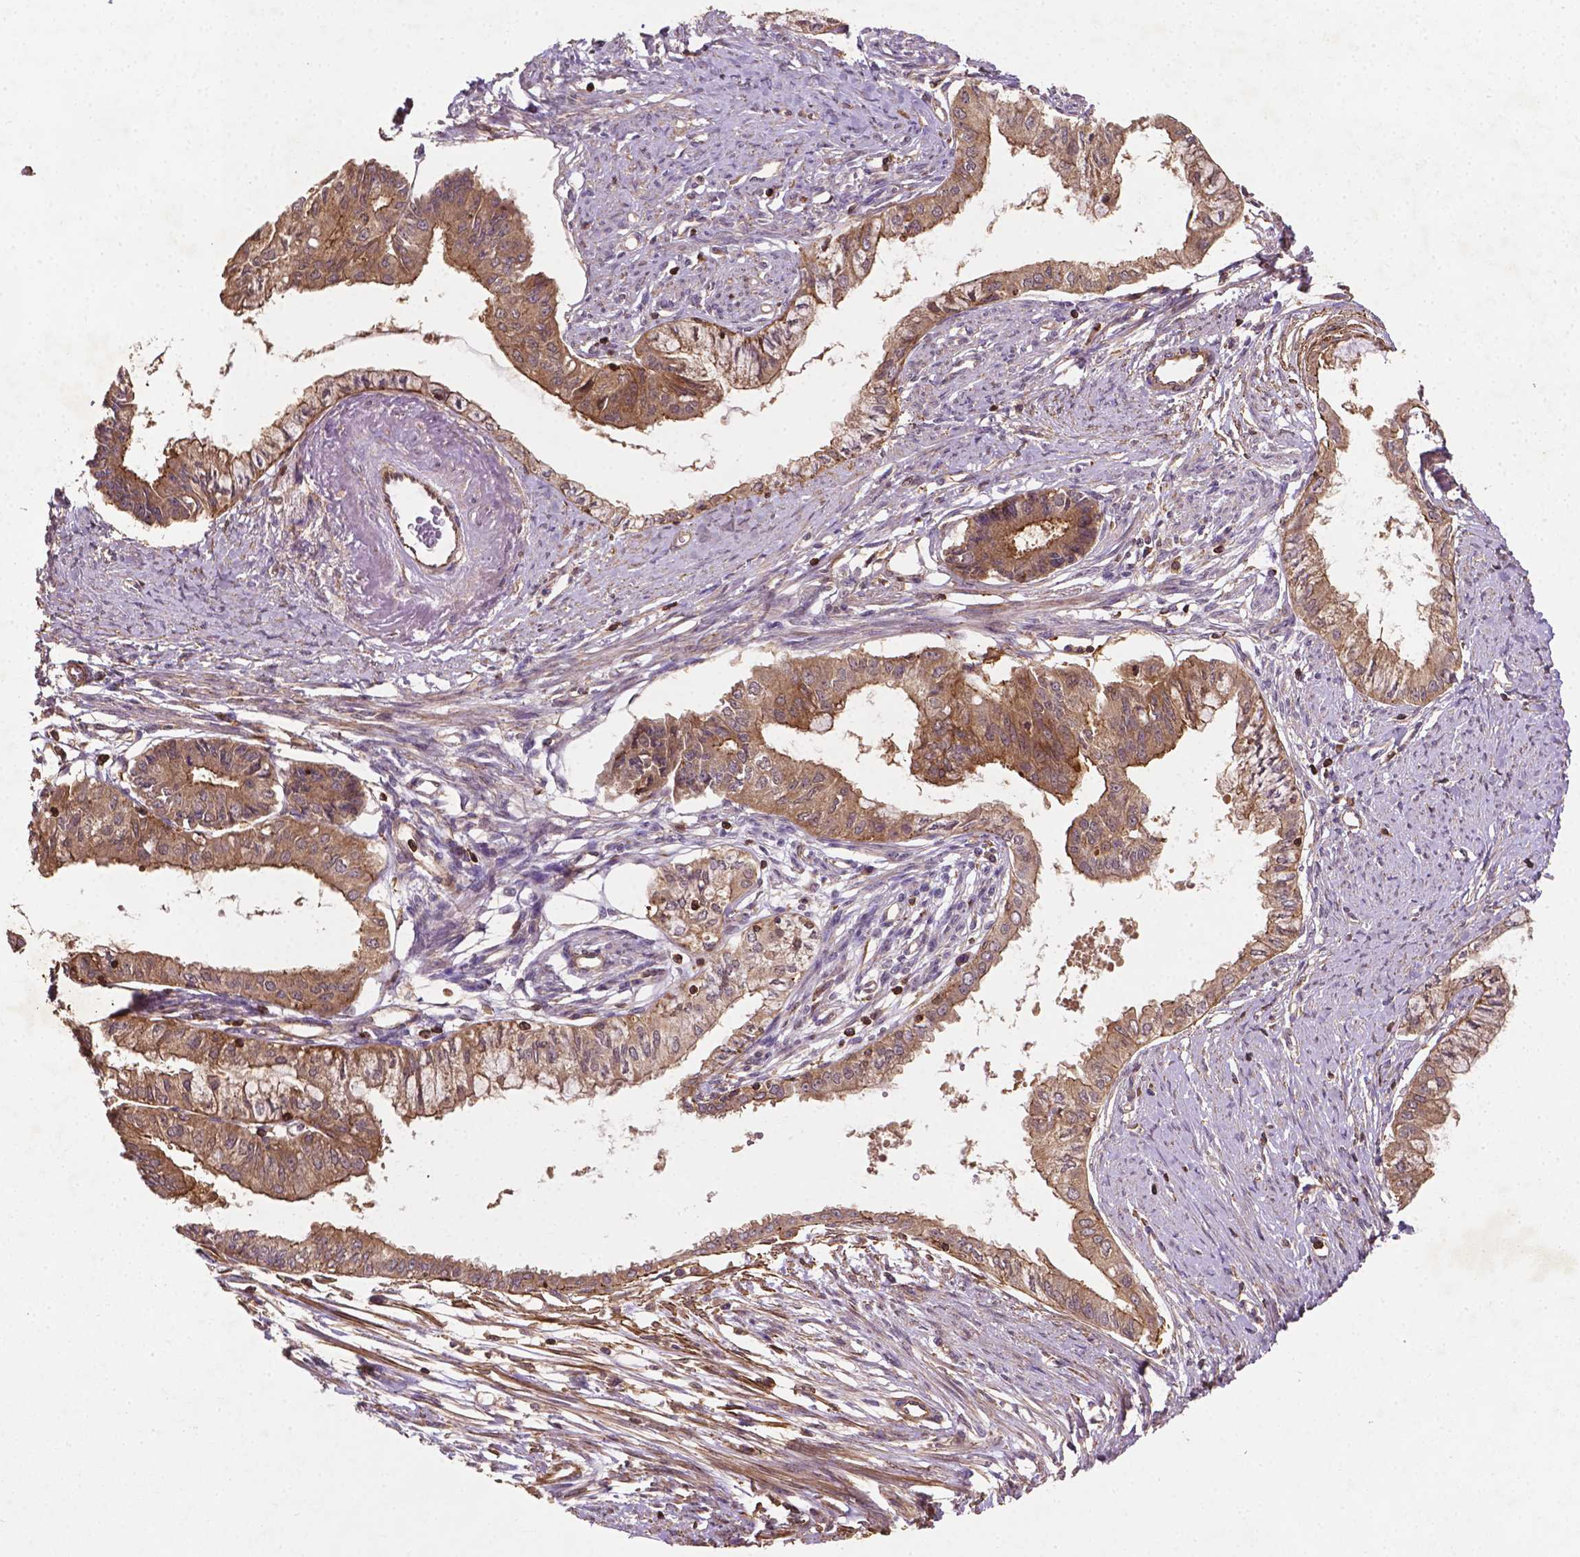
{"staining": {"intensity": "moderate", "quantity": ">75%", "location": "cytoplasmic/membranous"}, "tissue": "endometrial cancer", "cell_type": "Tumor cells", "image_type": "cancer", "snomed": [{"axis": "morphology", "description": "Adenocarcinoma, NOS"}, {"axis": "topography", "description": "Endometrium"}], "caption": "Adenocarcinoma (endometrial) tissue reveals moderate cytoplasmic/membranous expression in approximately >75% of tumor cells, visualized by immunohistochemistry. The protein is shown in brown color, while the nuclei are stained blue.", "gene": "ZMYND19", "patient": {"sex": "female", "age": 76}}